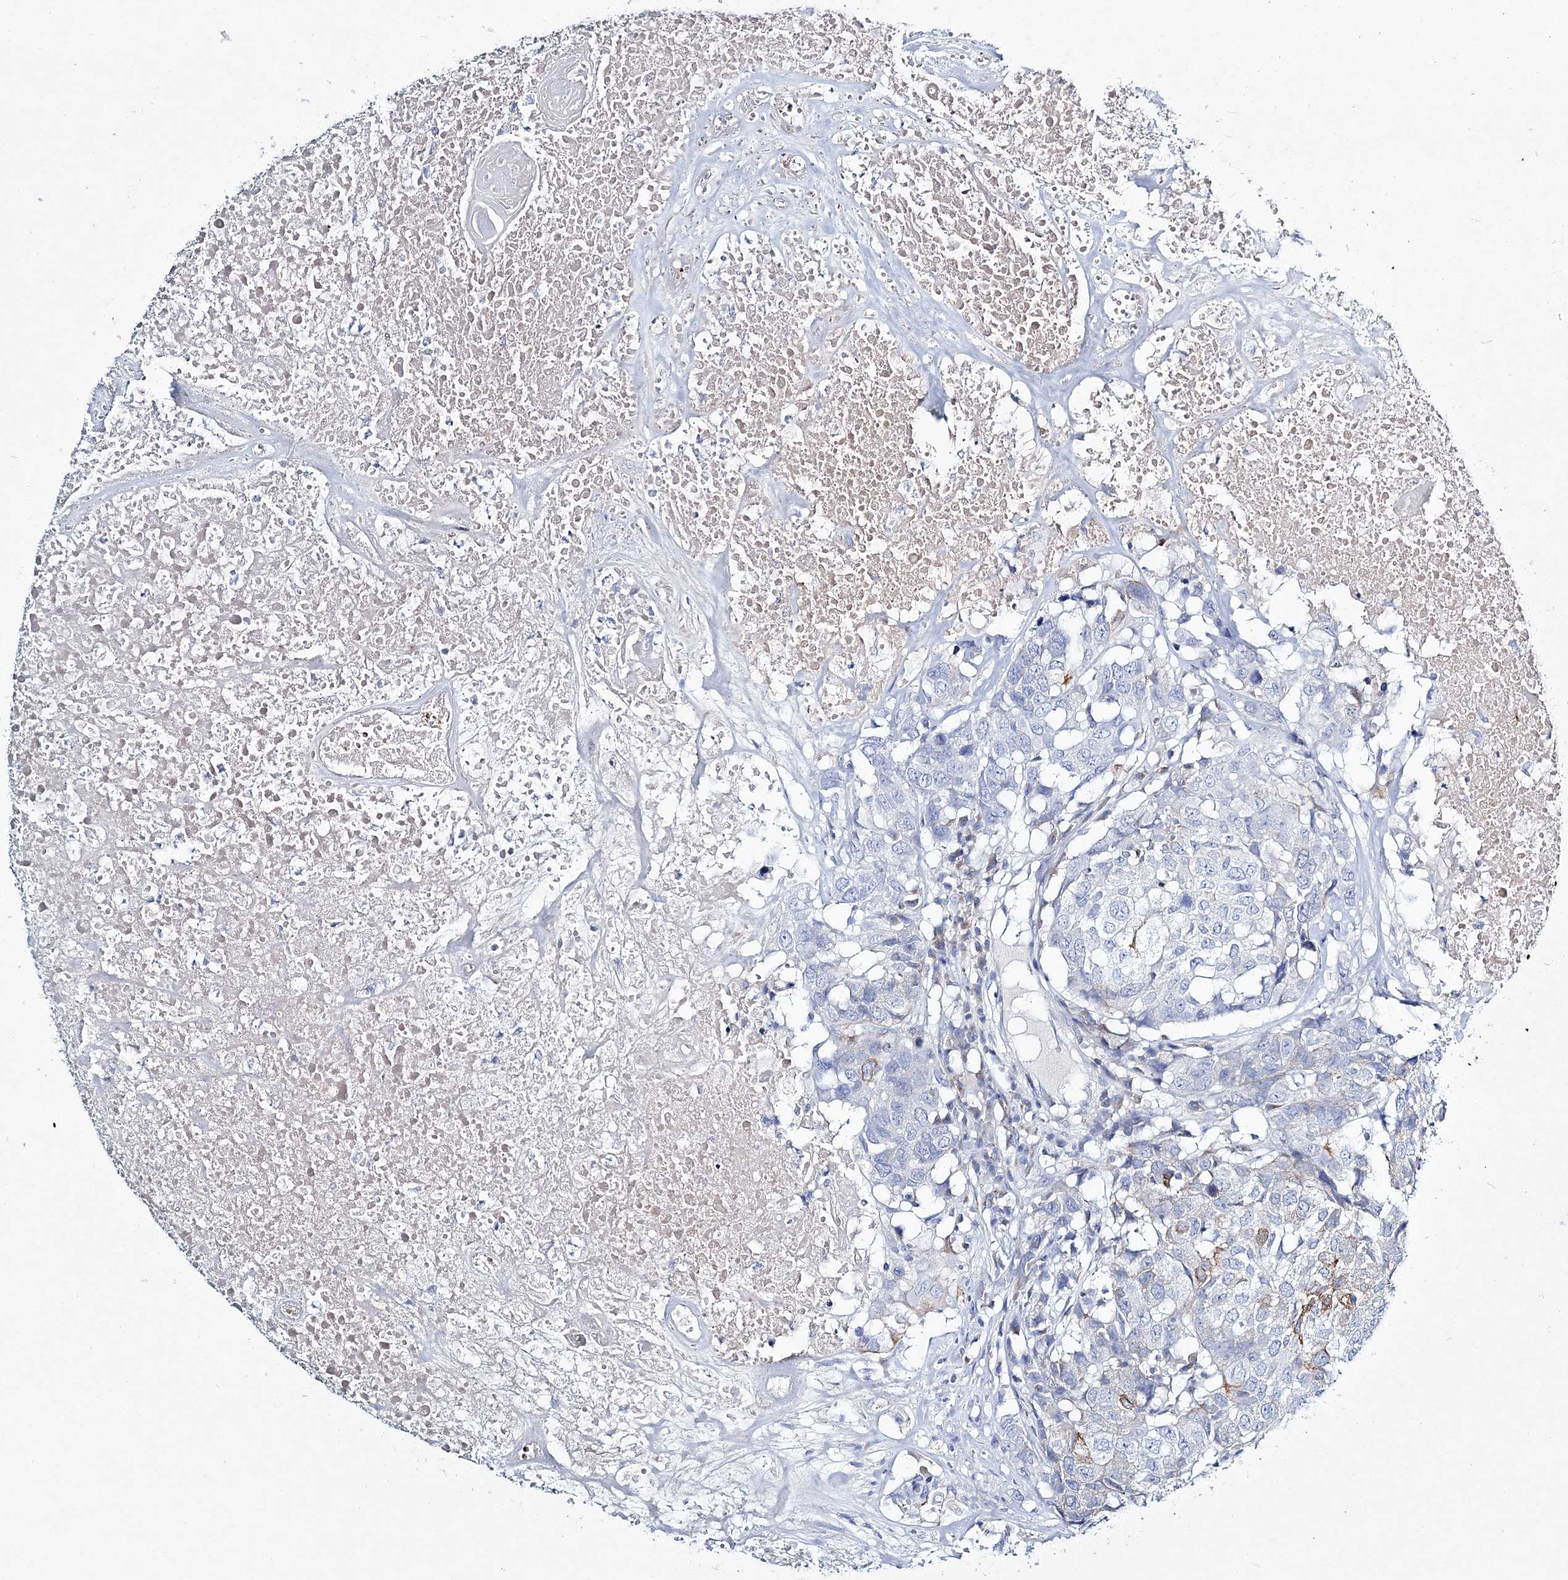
{"staining": {"intensity": "weak", "quantity": "<25%", "location": "cytoplasmic/membranous"}, "tissue": "head and neck cancer", "cell_type": "Tumor cells", "image_type": "cancer", "snomed": [{"axis": "morphology", "description": "Squamous cell carcinoma, NOS"}, {"axis": "topography", "description": "Head-Neck"}], "caption": "Immunohistochemistry (IHC) of head and neck cancer reveals no positivity in tumor cells.", "gene": "ADGRL1", "patient": {"sex": "male", "age": 66}}